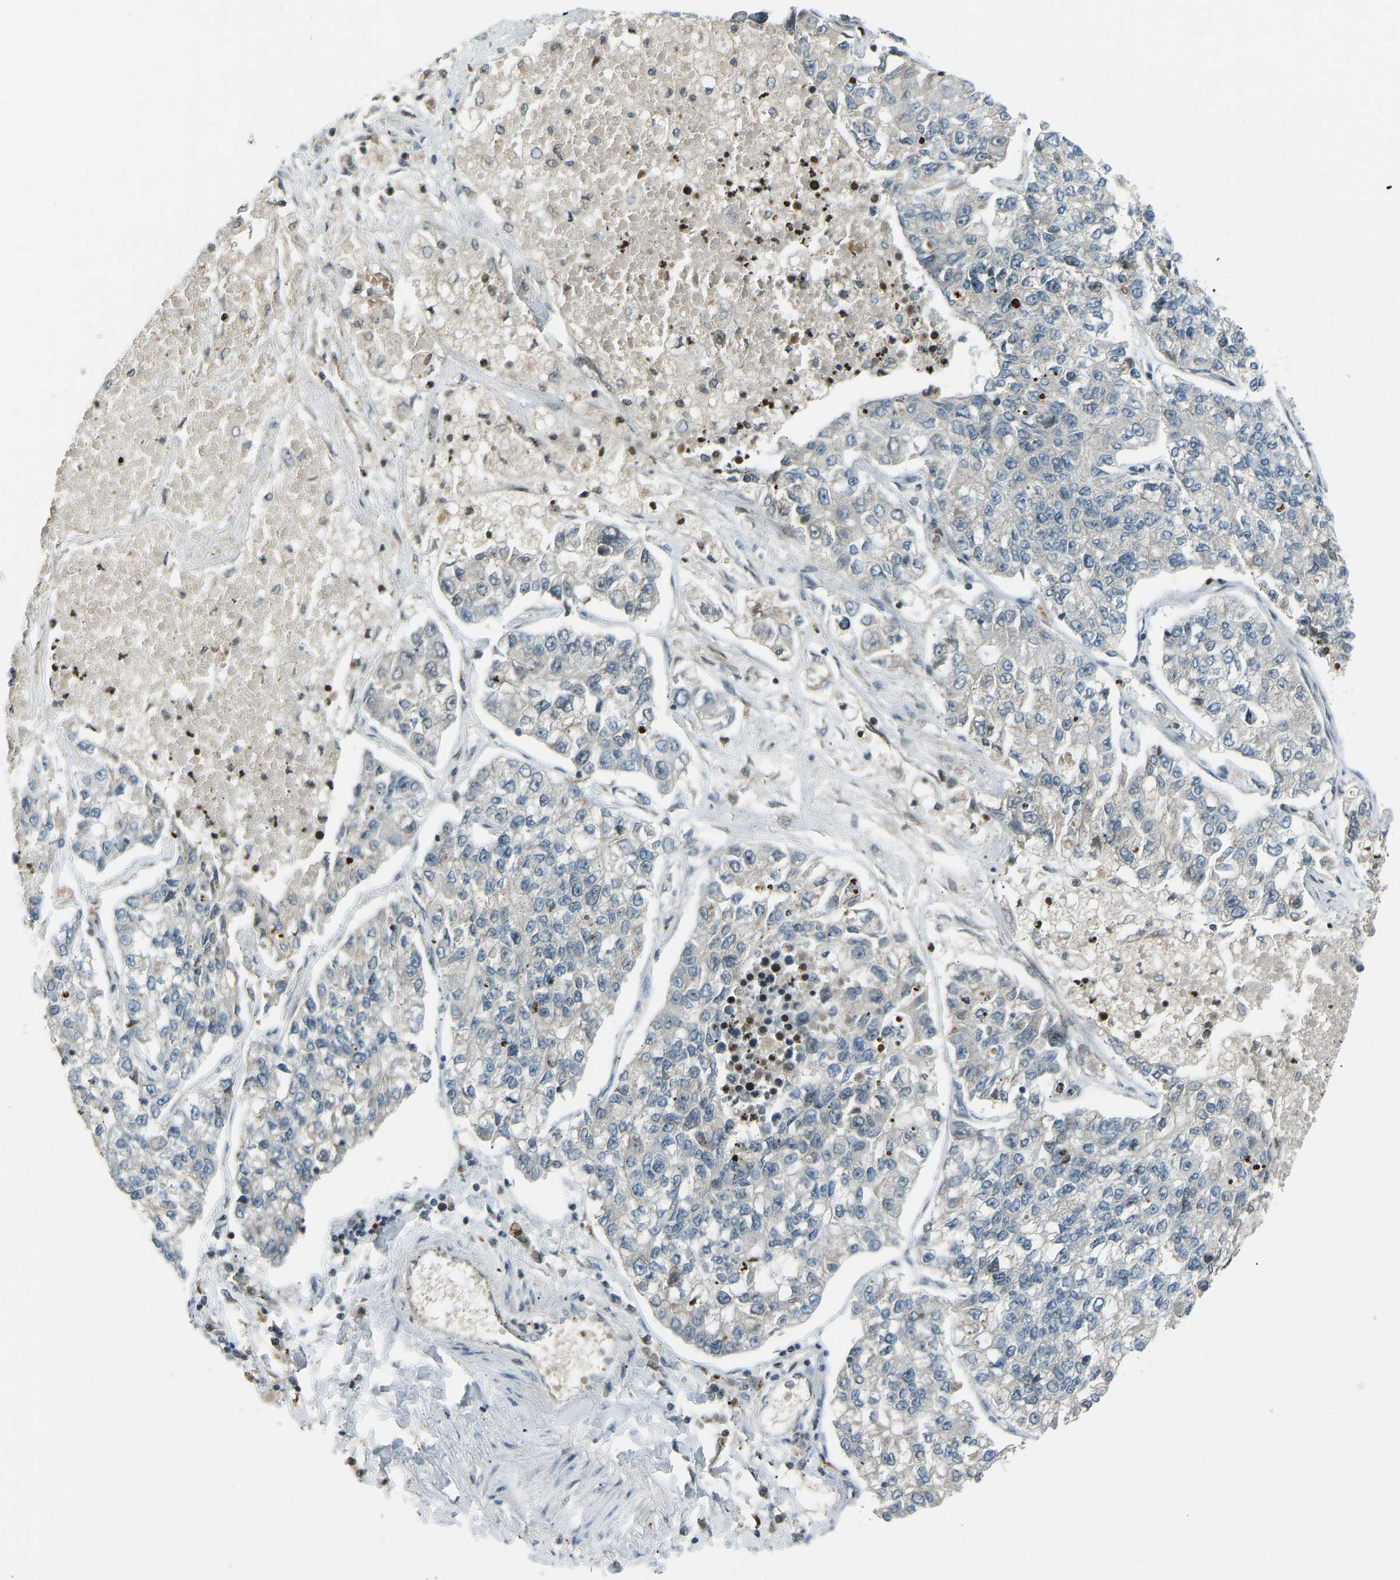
{"staining": {"intensity": "negative", "quantity": "none", "location": "none"}, "tissue": "lung cancer", "cell_type": "Tumor cells", "image_type": "cancer", "snomed": [{"axis": "morphology", "description": "Adenocarcinoma, NOS"}, {"axis": "topography", "description": "Lung"}], "caption": "This micrograph is of lung cancer stained with immunohistochemistry to label a protein in brown with the nuclei are counter-stained blue. There is no expression in tumor cells. (Stains: DAB (3,3'-diaminobenzidine) immunohistochemistry (IHC) with hematoxylin counter stain, Microscopy: brightfield microscopy at high magnification).", "gene": "SVOPL", "patient": {"sex": "male", "age": 49}}